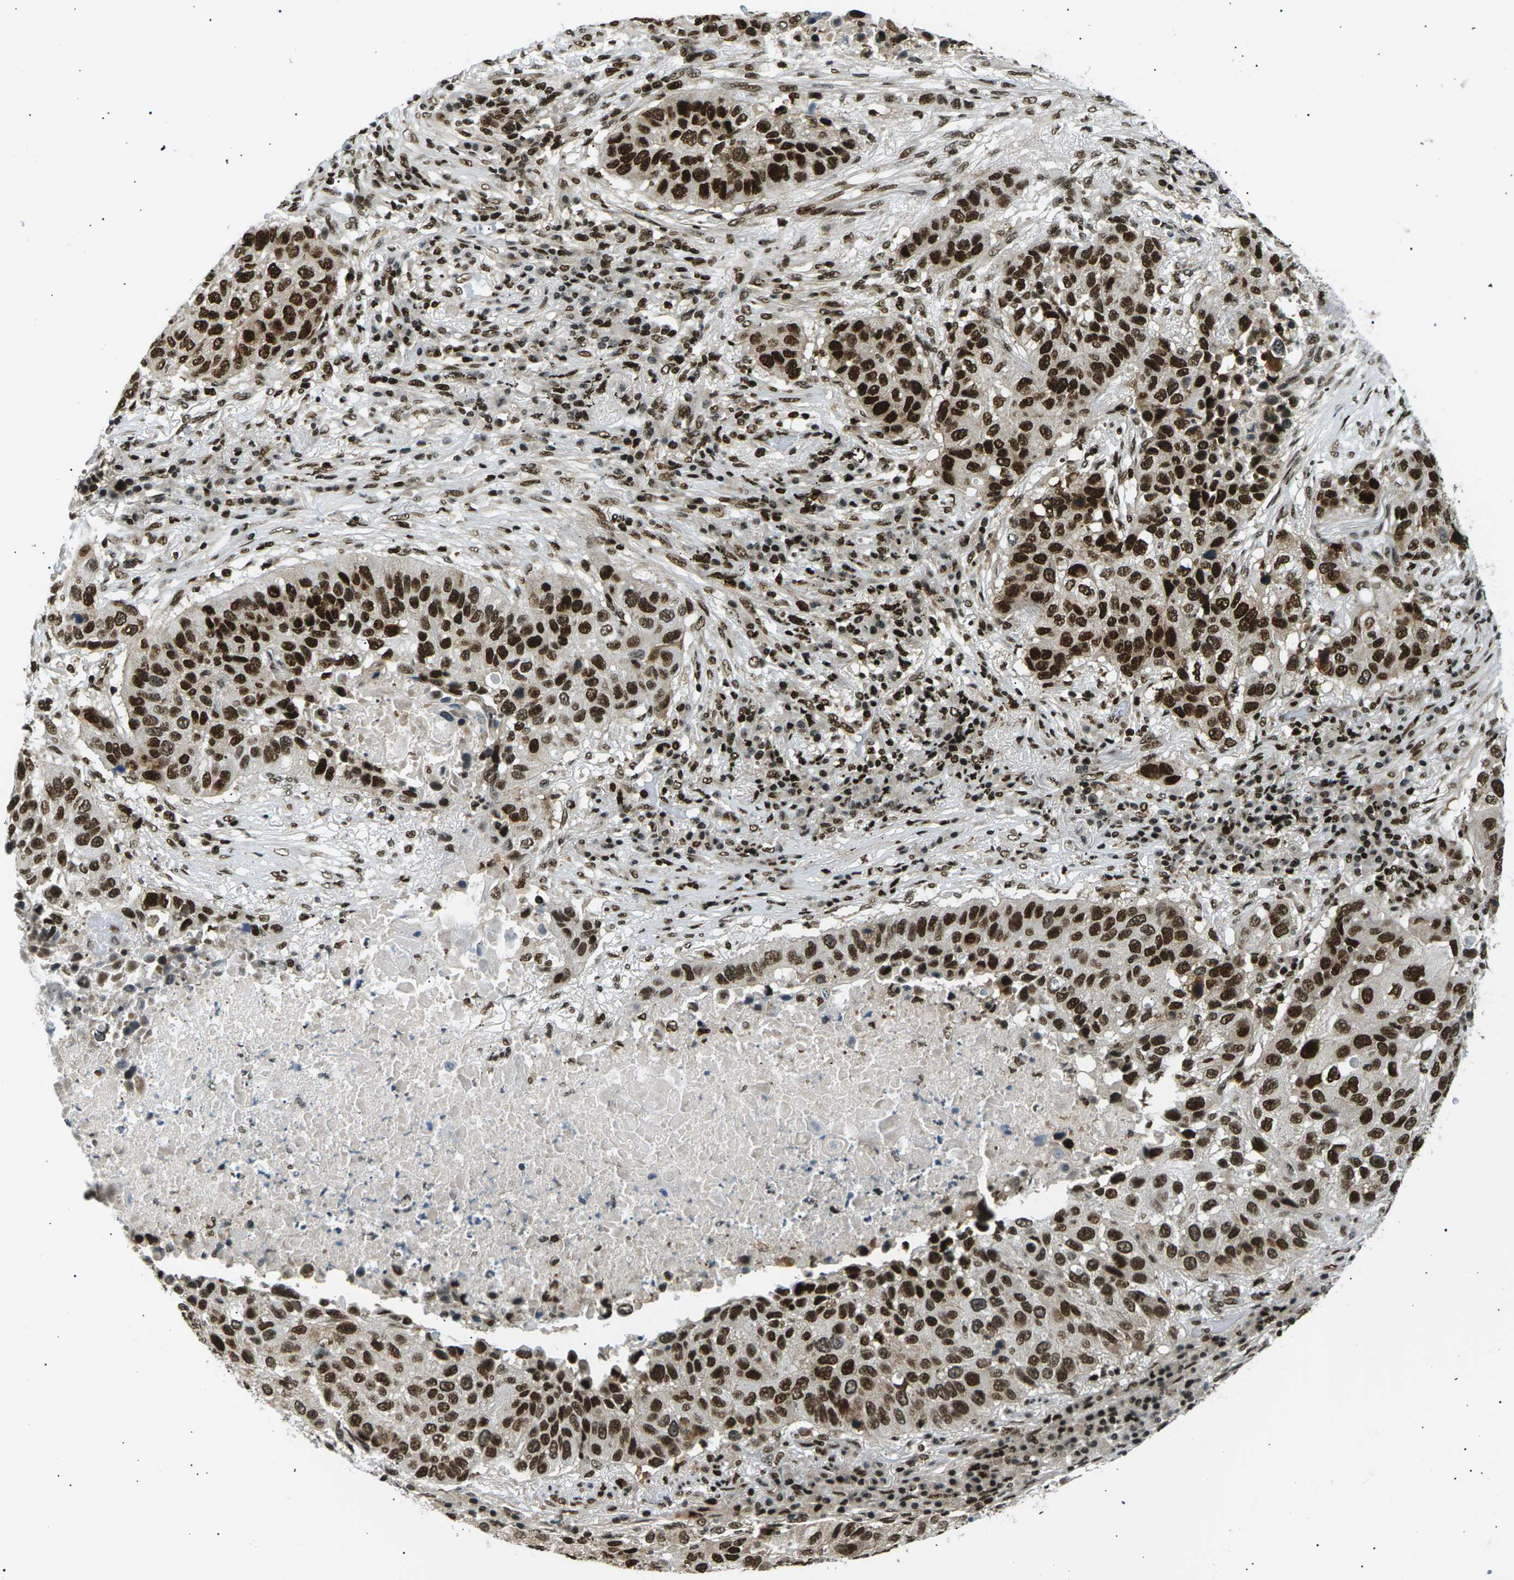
{"staining": {"intensity": "strong", "quantity": ">75%", "location": "nuclear"}, "tissue": "lung cancer", "cell_type": "Tumor cells", "image_type": "cancer", "snomed": [{"axis": "morphology", "description": "Squamous cell carcinoma, NOS"}, {"axis": "topography", "description": "Lung"}], "caption": "High-magnification brightfield microscopy of squamous cell carcinoma (lung) stained with DAB (3,3'-diaminobenzidine) (brown) and counterstained with hematoxylin (blue). tumor cells exhibit strong nuclear positivity is present in about>75% of cells.", "gene": "RPA2", "patient": {"sex": "male", "age": 57}}